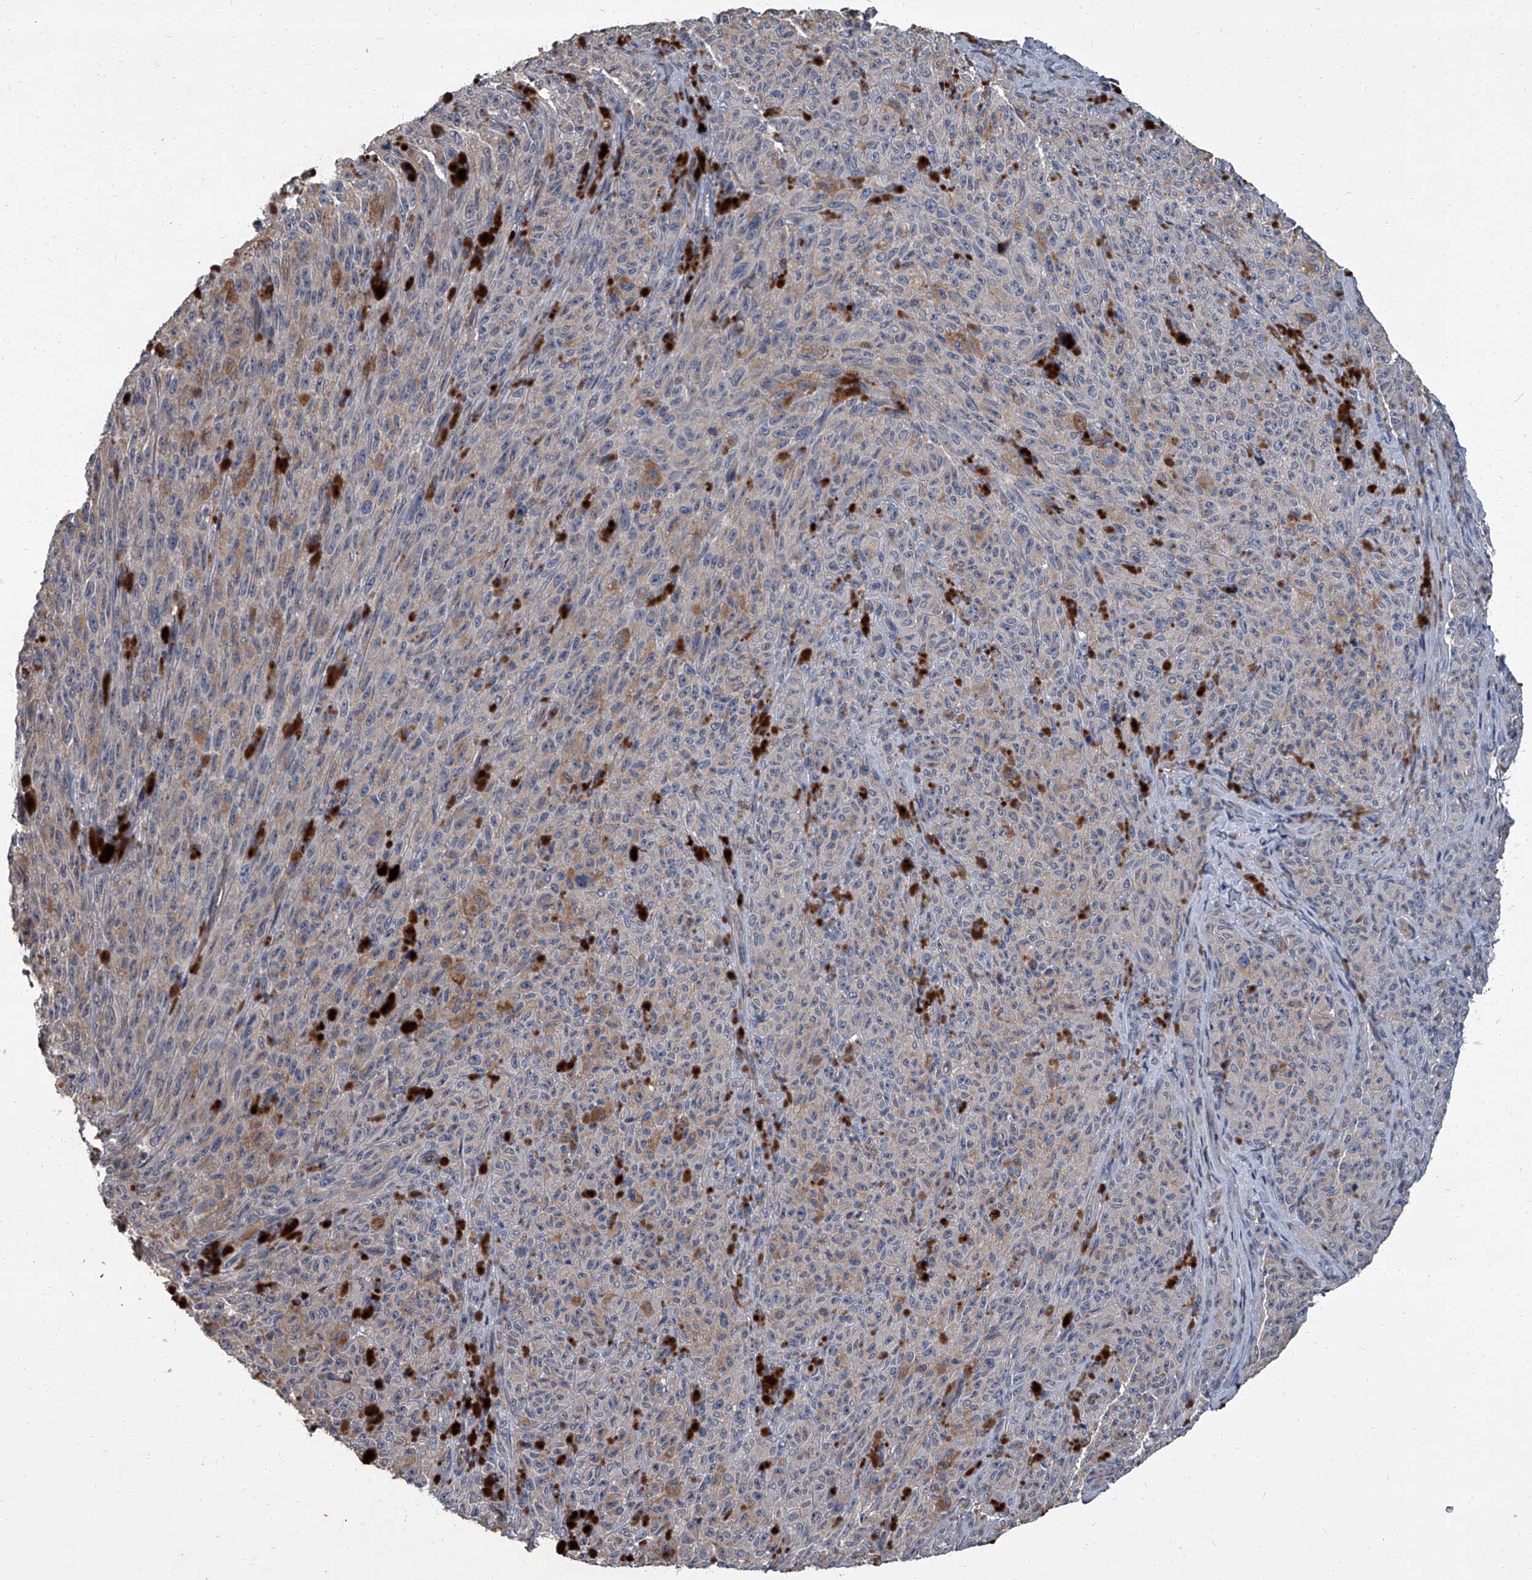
{"staining": {"intensity": "negative", "quantity": "none", "location": "none"}, "tissue": "melanoma", "cell_type": "Tumor cells", "image_type": "cancer", "snomed": [{"axis": "morphology", "description": "Malignant melanoma, NOS"}, {"axis": "topography", "description": "Skin"}], "caption": "Tumor cells show no significant protein positivity in malignant melanoma. (DAB immunohistochemistry (IHC) with hematoxylin counter stain).", "gene": "SIRT4", "patient": {"sex": "female", "age": 82}}